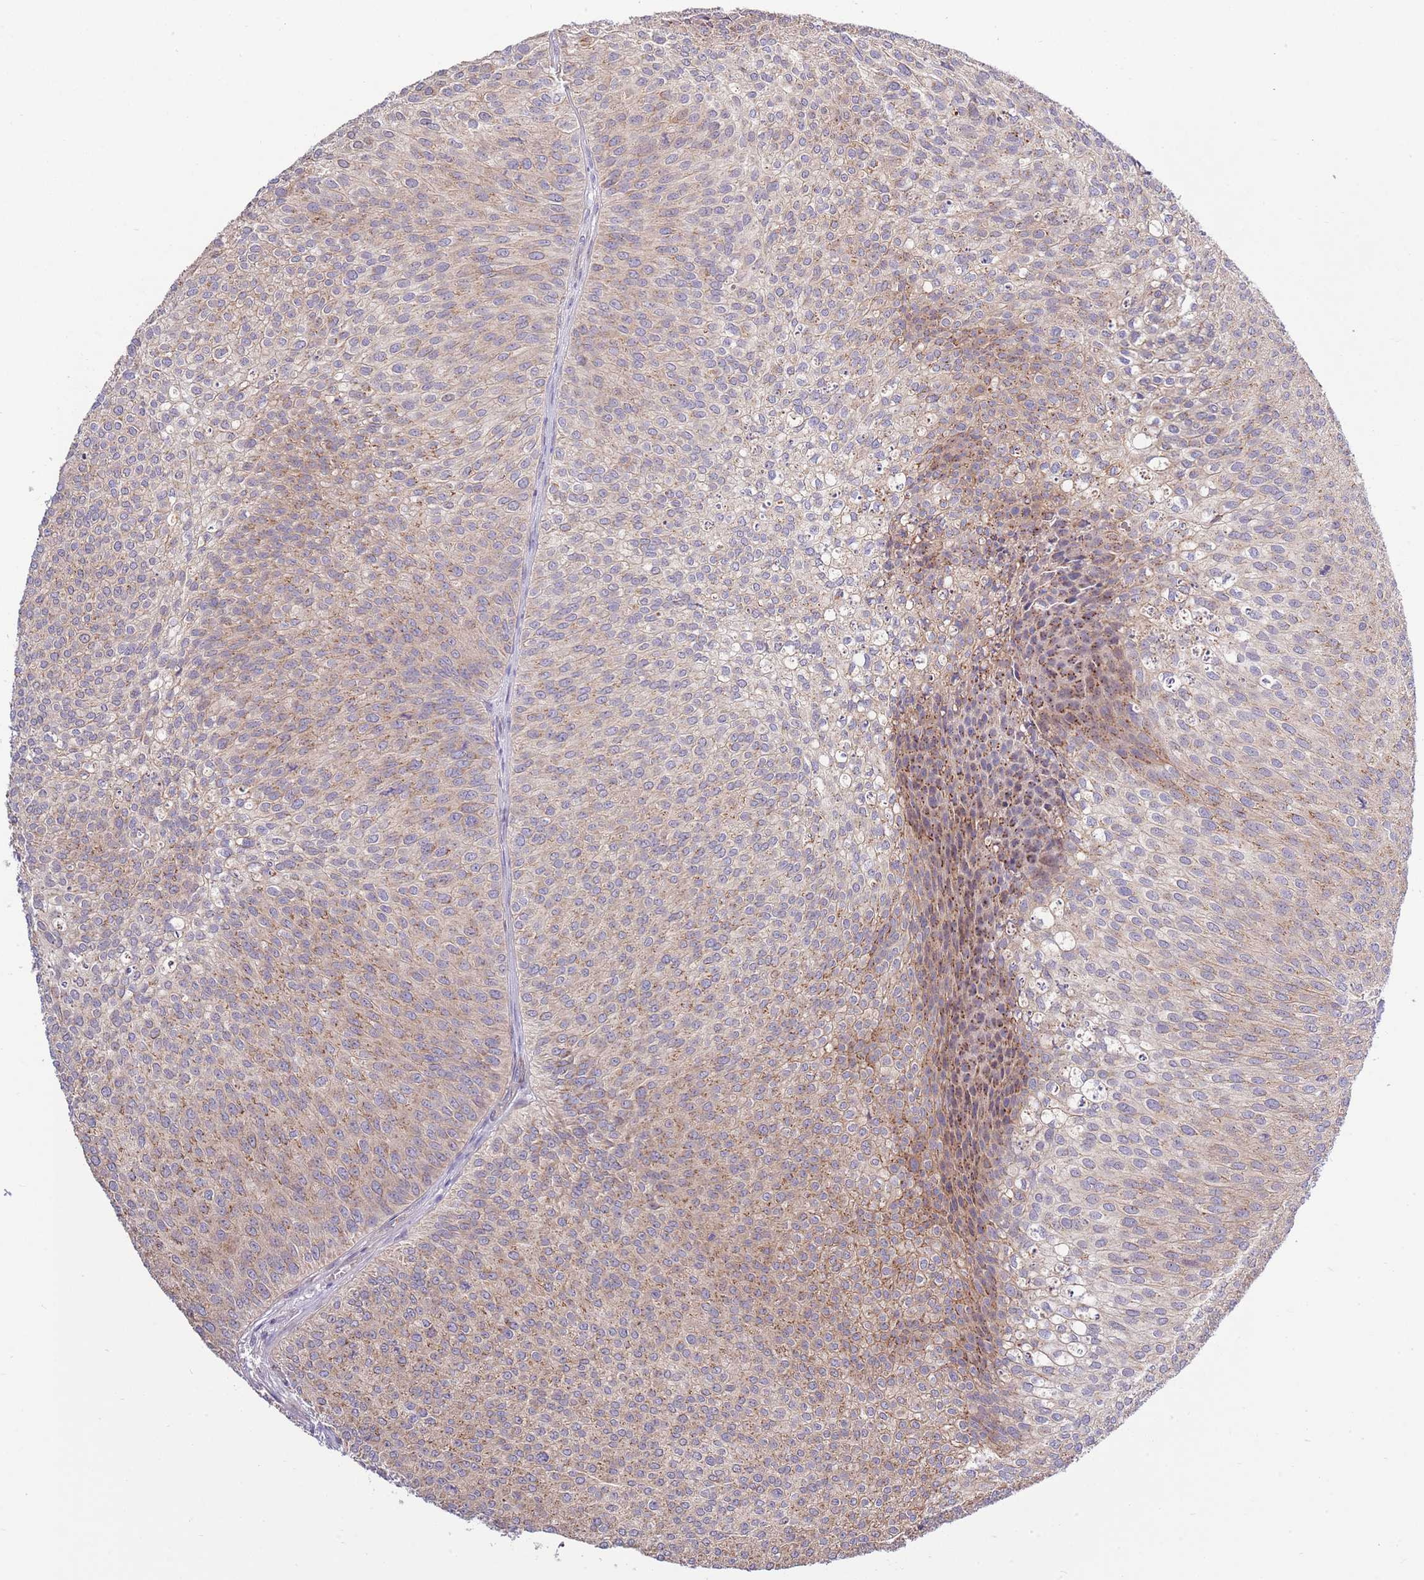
{"staining": {"intensity": "moderate", "quantity": ">75%", "location": "cytoplasmic/membranous"}, "tissue": "urothelial cancer", "cell_type": "Tumor cells", "image_type": "cancer", "snomed": [{"axis": "morphology", "description": "Urothelial carcinoma, Low grade"}, {"axis": "topography", "description": "Urinary bladder"}], "caption": "Tumor cells exhibit medium levels of moderate cytoplasmic/membranous expression in about >75% of cells in human urothelial cancer.", "gene": "ARL2BP", "patient": {"sex": "male", "age": 84}}